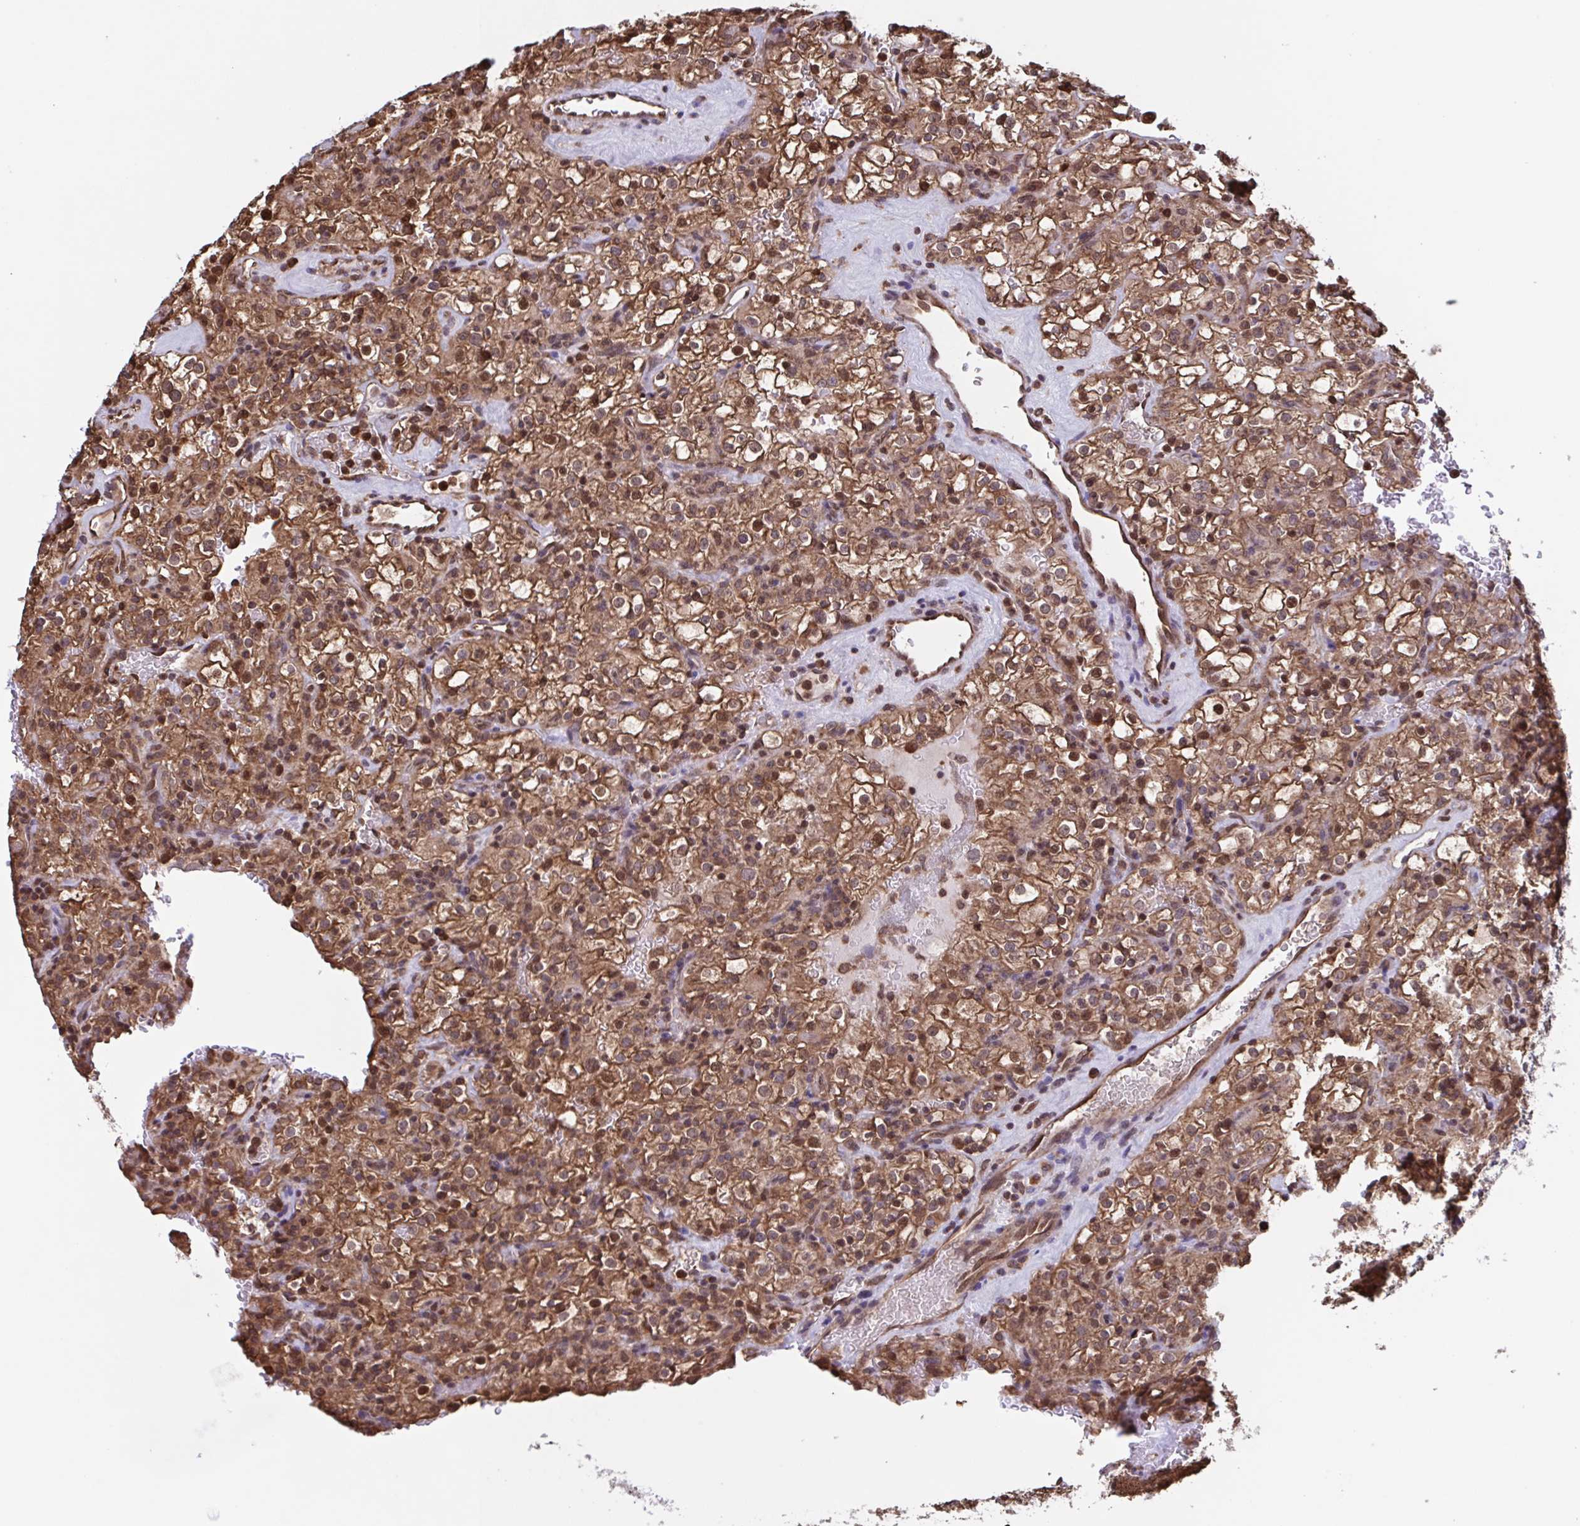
{"staining": {"intensity": "moderate", "quantity": ">75%", "location": "cytoplasmic/membranous,nuclear"}, "tissue": "renal cancer", "cell_type": "Tumor cells", "image_type": "cancer", "snomed": [{"axis": "morphology", "description": "Adenocarcinoma, NOS"}, {"axis": "topography", "description": "Kidney"}], "caption": "About >75% of tumor cells in human renal adenocarcinoma display moderate cytoplasmic/membranous and nuclear protein positivity as visualized by brown immunohistochemical staining.", "gene": "SEC63", "patient": {"sex": "female", "age": 74}}